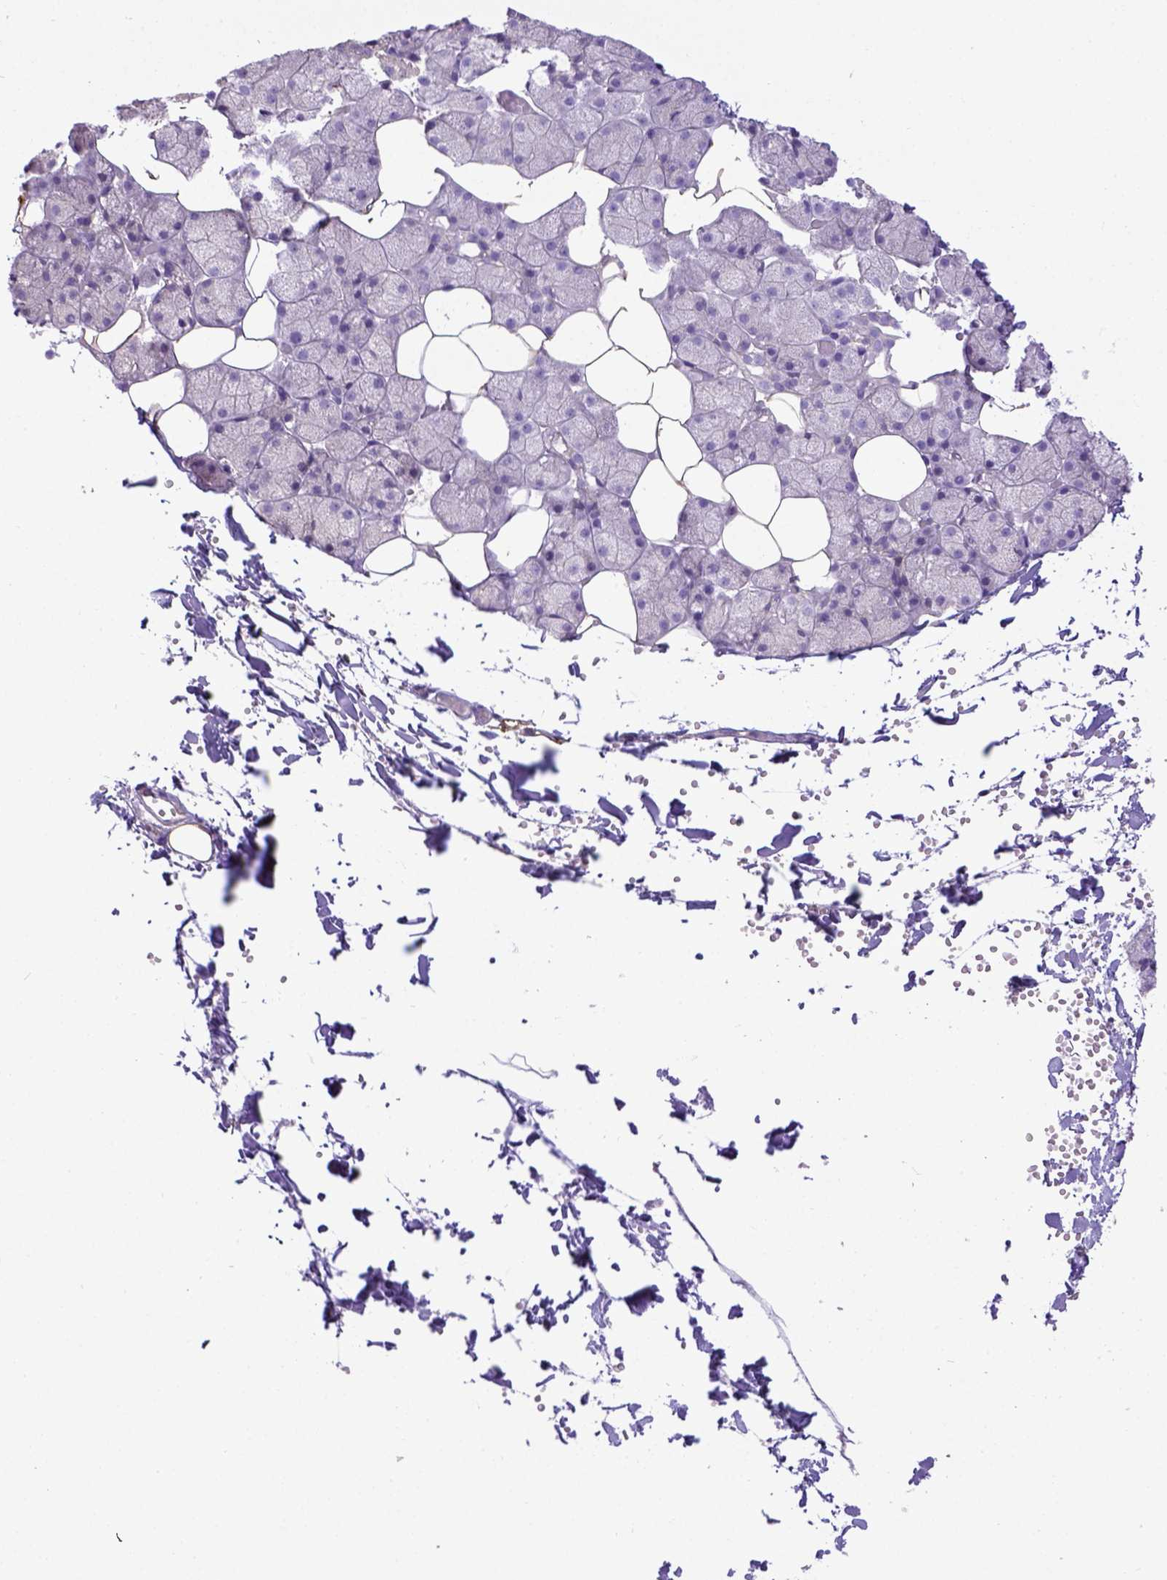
{"staining": {"intensity": "negative", "quantity": "none", "location": "none"}, "tissue": "salivary gland", "cell_type": "Glandular cells", "image_type": "normal", "snomed": [{"axis": "morphology", "description": "Normal tissue, NOS"}, {"axis": "topography", "description": "Salivary gland"}], "caption": "Micrograph shows no significant protein positivity in glandular cells of benign salivary gland. (DAB (3,3'-diaminobenzidine) immunohistochemistry visualized using brightfield microscopy, high magnification).", "gene": "CD40", "patient": {"sex": "male", "age": 38}}